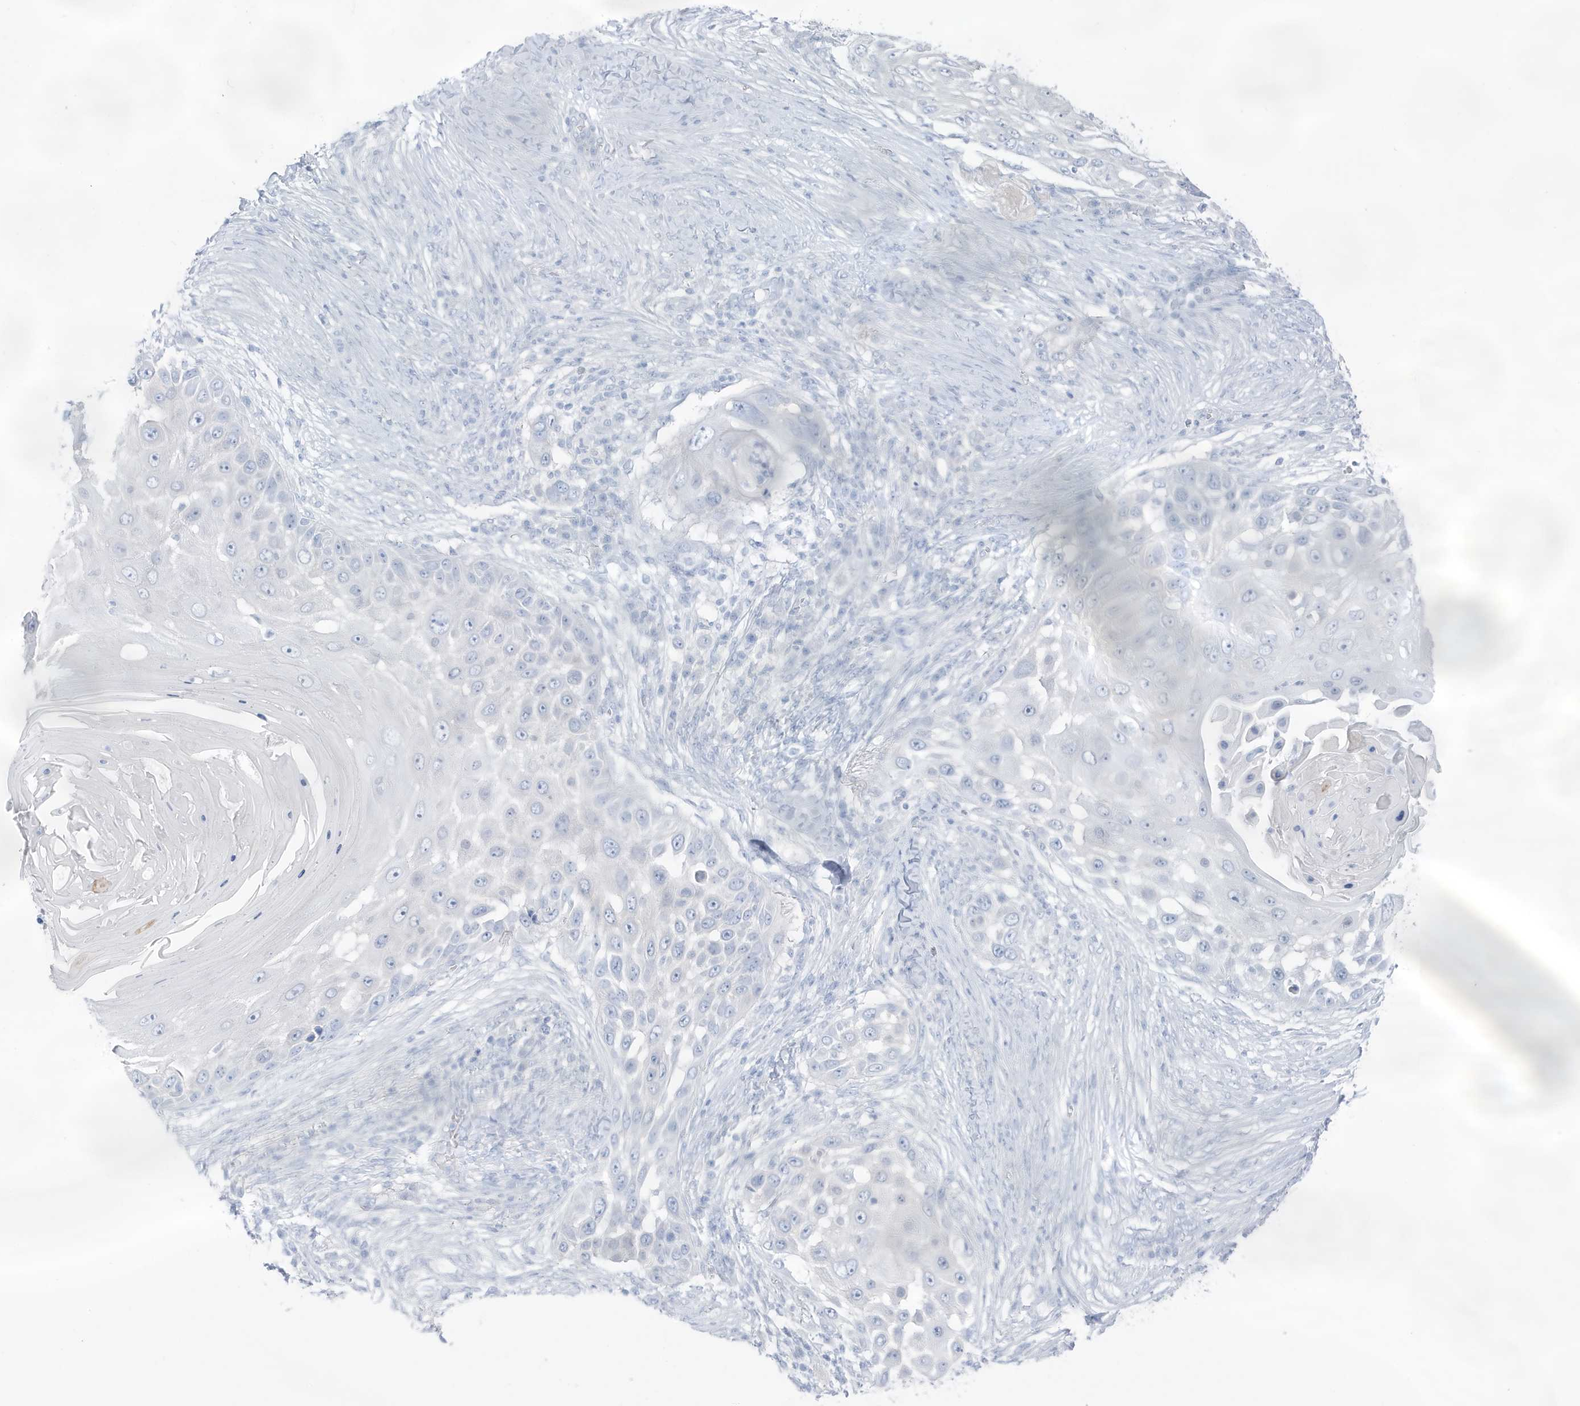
{"staining": {"intensity": "negative", "quantity": "none", "location": "none"}, "tissue": "skin cancer", "cell_type": "Tumor cells", "image_type": "cancer", "snomed": [{"axis": "morphology", "description": "Squamous cell carcinoma, NOS"}, {"axis": "topography", "description": "Skin"}], "caption": "Tumor cells are negative for protein expression in human skin squamous cell carcinoma.", "gene": "ZFP64", "patient": {"sex": "female", "age": 44}}